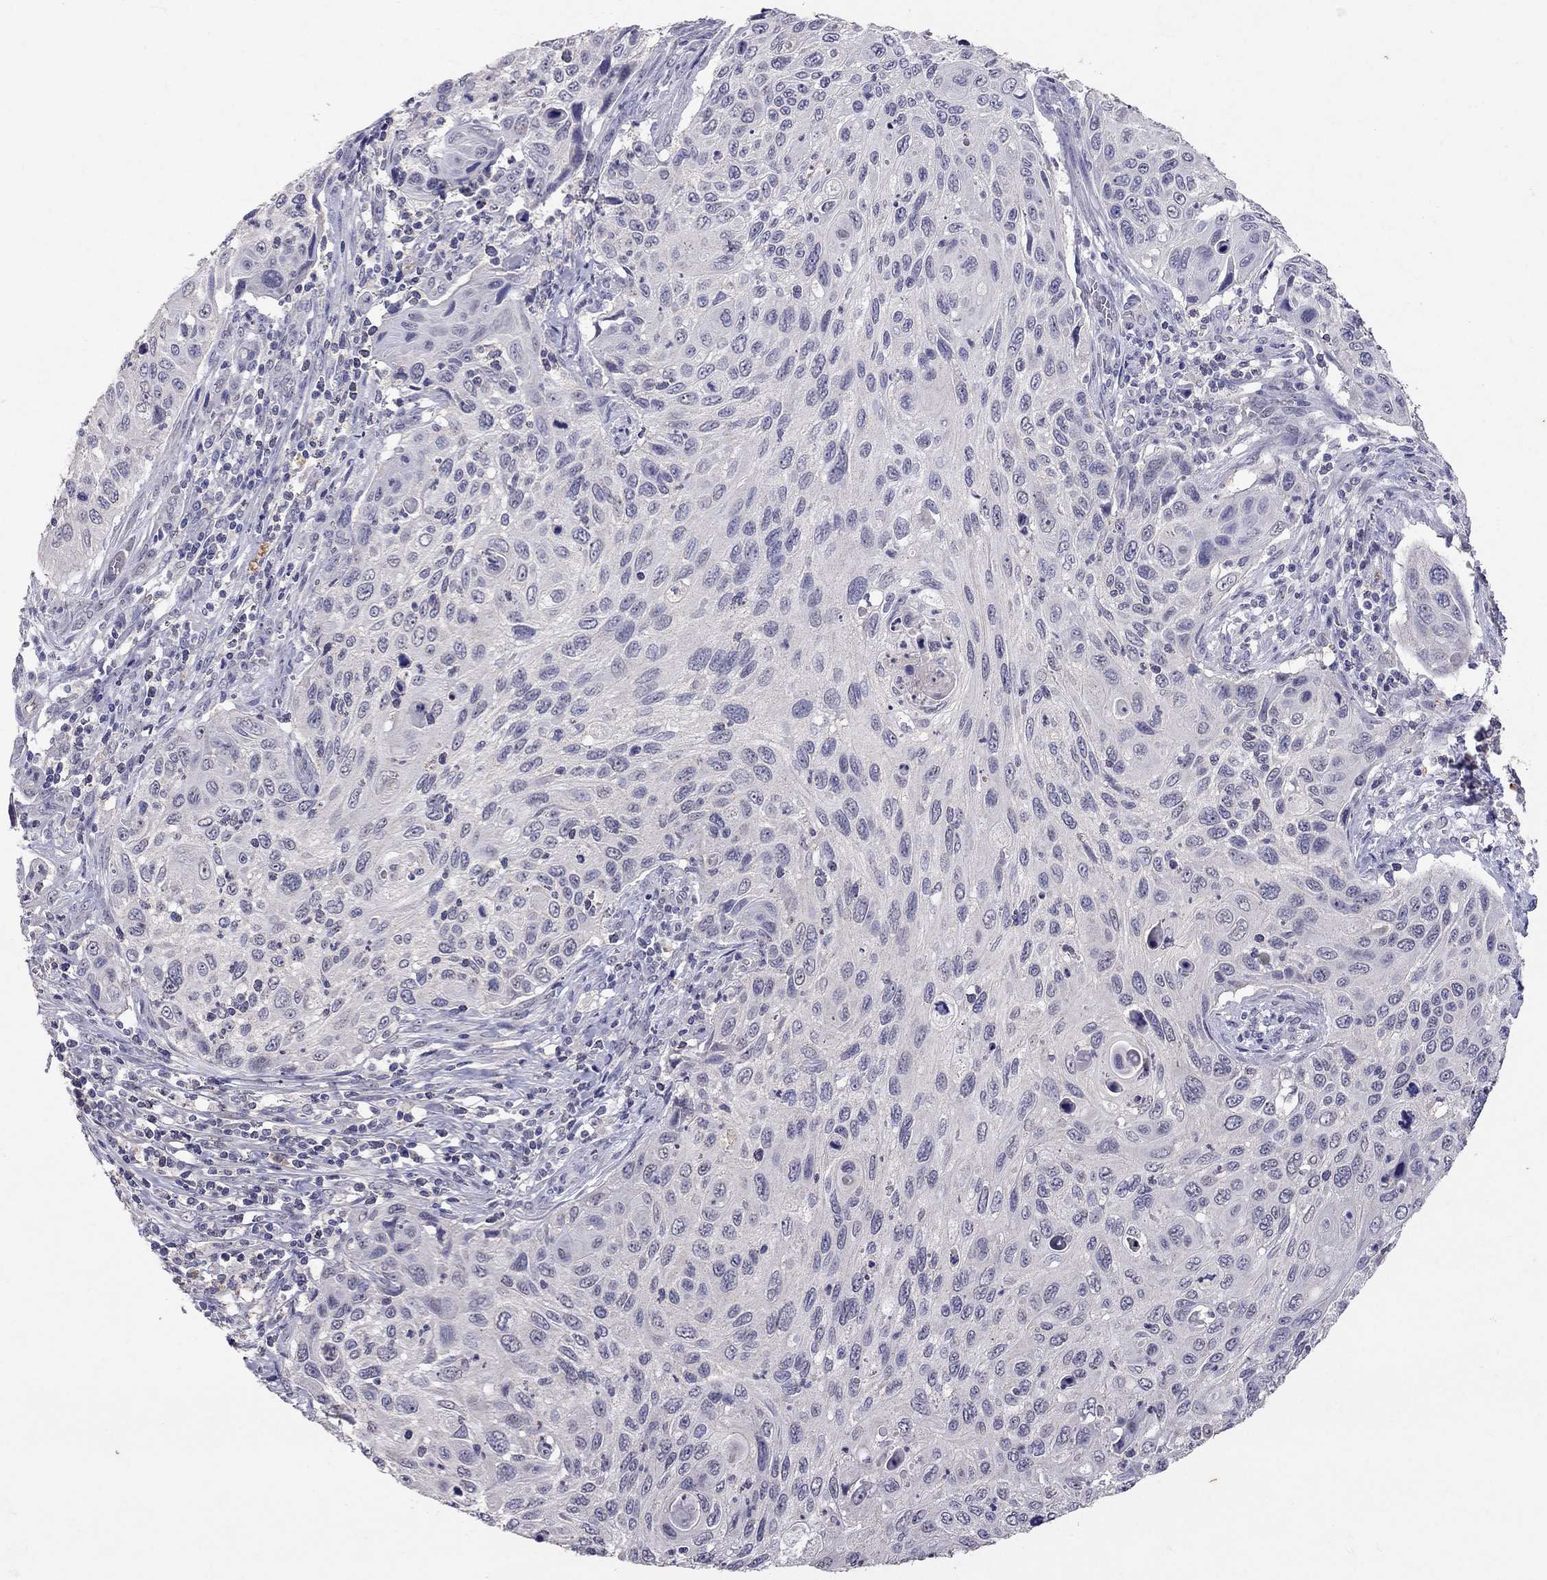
{"staining": {"intensity": "negative", "quantity": "none", "location": "none"}, "tissue": "cervical cancer", "cell_type": "Tumor cells", "image_type": "cancer", "snomed": [{"axis": "morphology", "description": "Squamous cell carcinoma, NOS"}, {"axis": "topography", "description": "Cervix"}], "caption": "Immunohistochemistry micrograph of human cervical squamous cell carcinoma stained for a protein (brown), which shows no positivity in tumor cells.", "gene": "FST", "patient": {"sex": "female", "age": 70}}